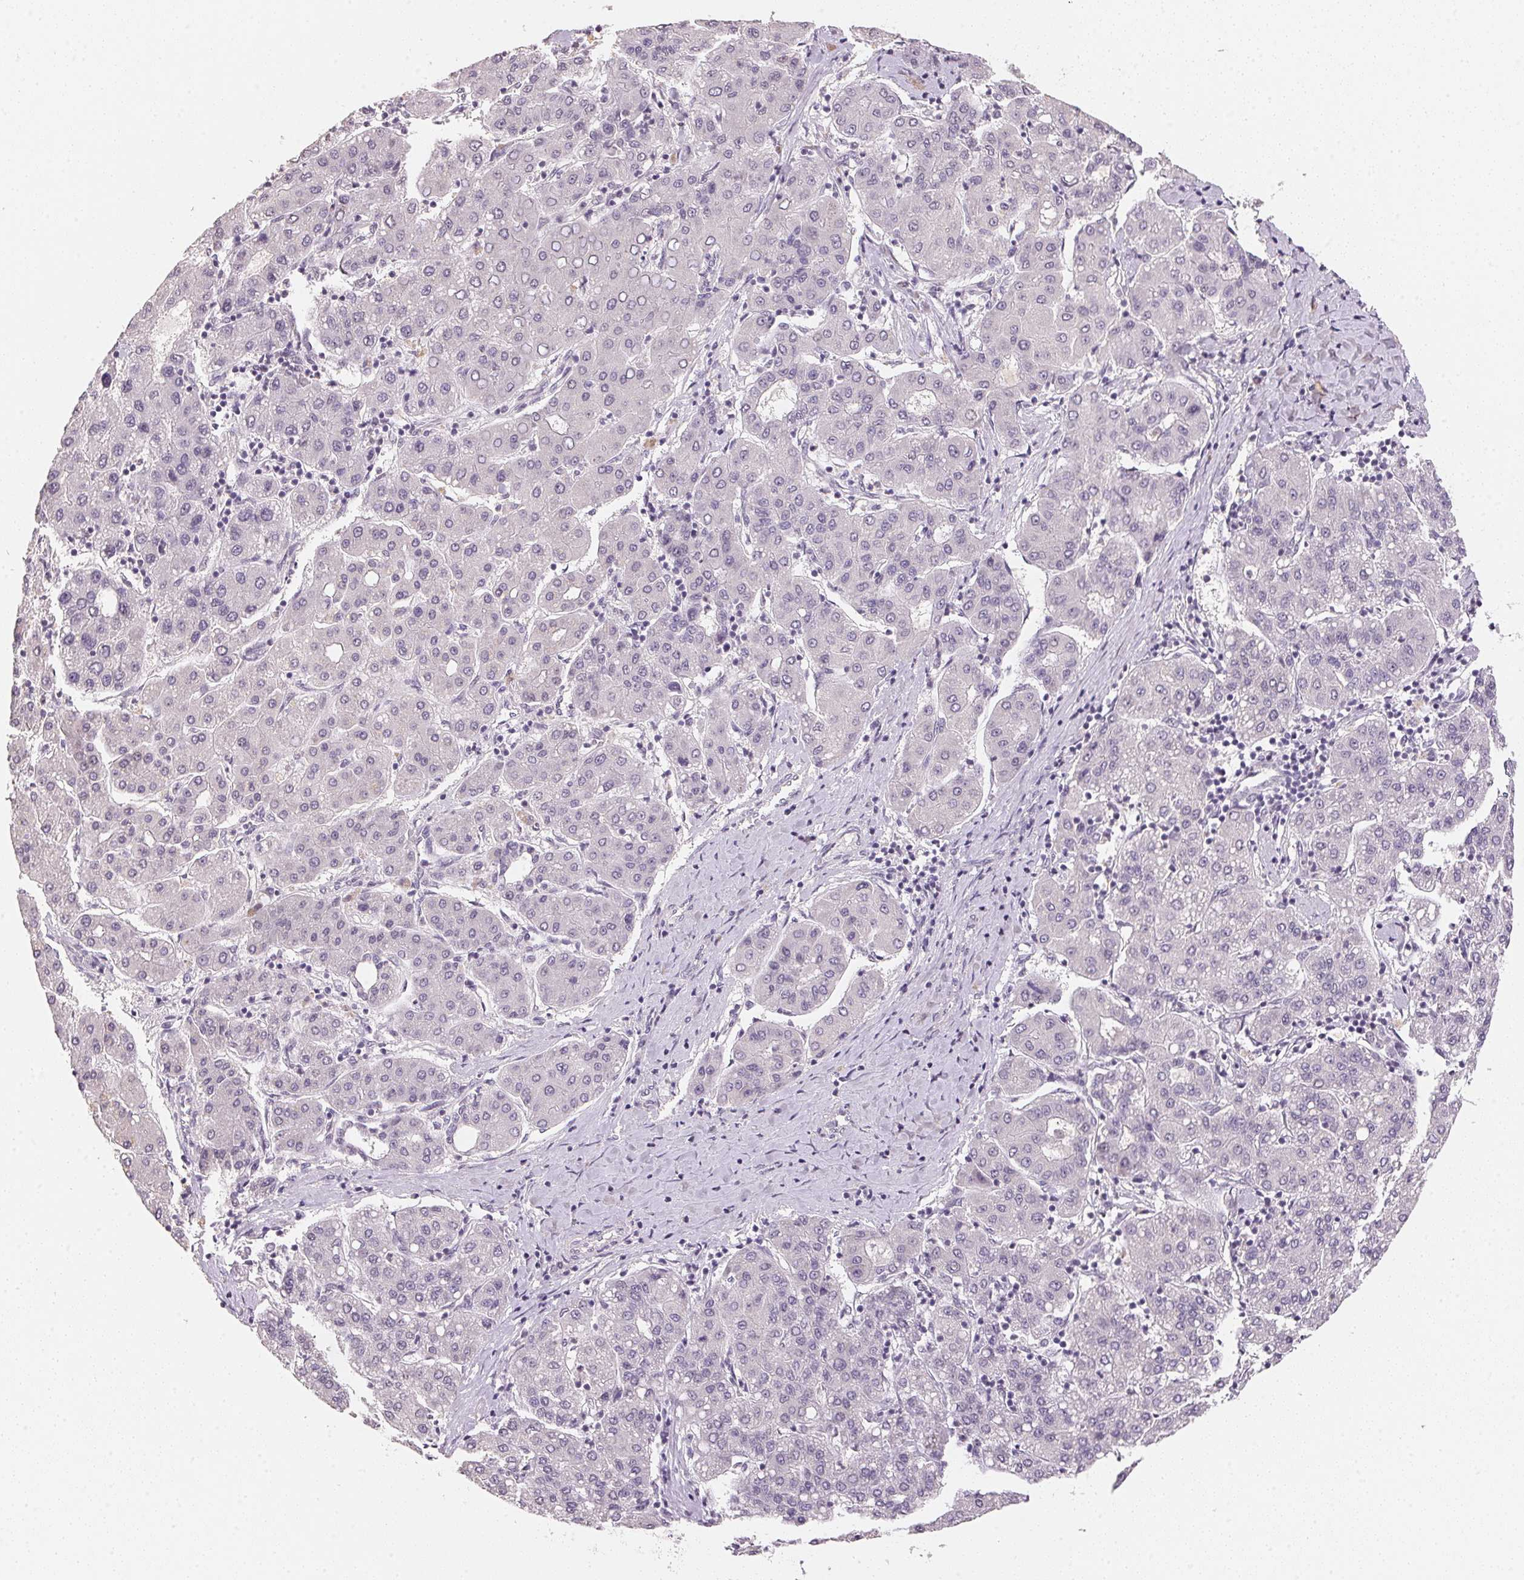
{"staining": {"intensity": "negative", "quantity": "none", "location": "none"}, "tissue": "liver cancer", "cell_type": "Tumor cells", "image_type": "cancer", "snomed": [{"axis": "morphology", "description": "Carcinoma, Hepatocellular, NOS"}, {"axis": "topography", "description": "Liver"}], "caption": "High power microscopy image of an IHC photomicrograph of liver cancer, revealing no significant staining in tumor cells. (Brightfield microscopy of DAB (3,3'-diaminobenzidine) immunohistochemistry at high magnification).", "gene": "POLR3G", "patient": {"sex": "male", "age": 65}}